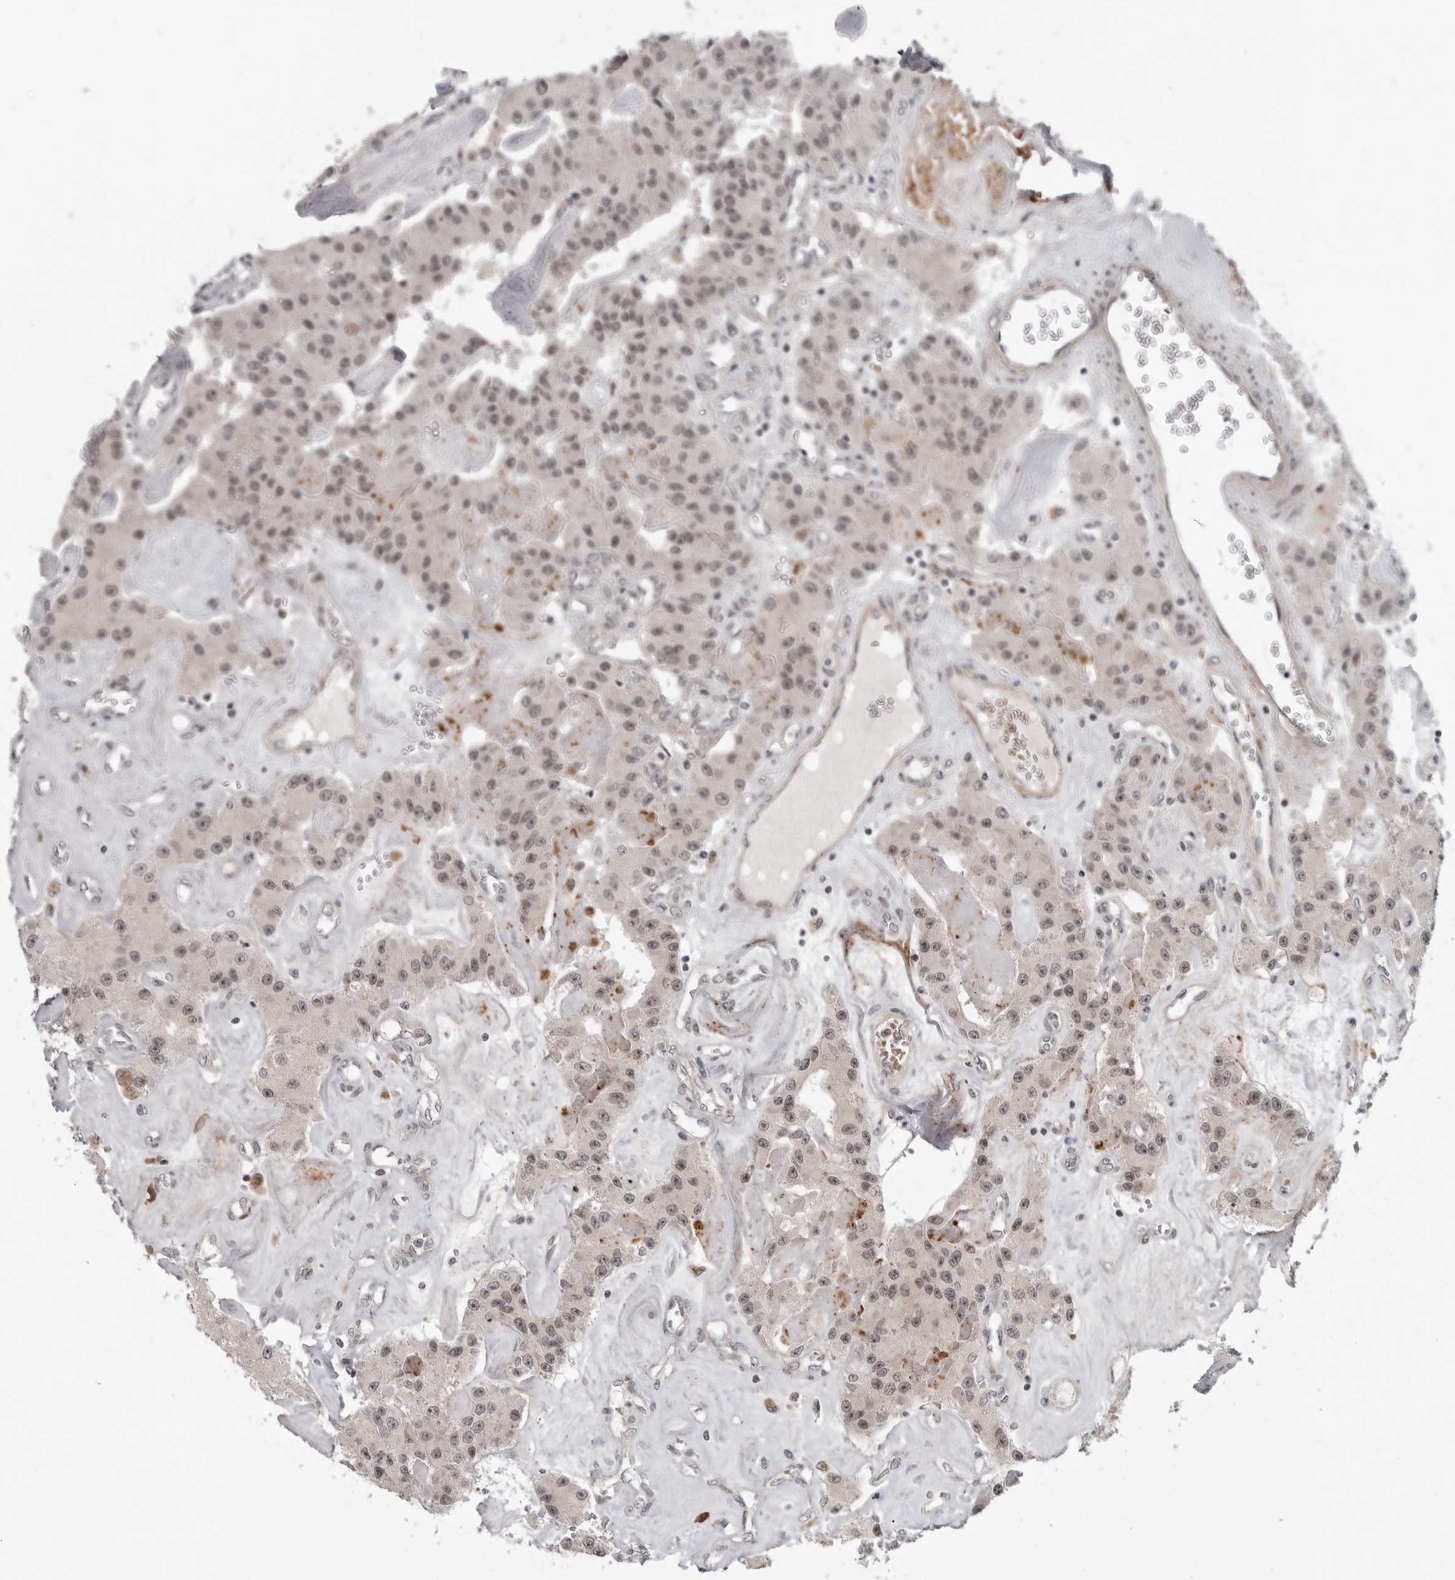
{"staining": {"intensity": "weak", "quantity": ">75%", "location": "nuclear"}, "tissue": "carcinoid", "cell_type": "Tumor cells", "image_type": "cancer", "snomed": [{"axis": "morphology", "description": "Carcinoid, malignant, NOS"}, {"axis": "topography", "description": "Pancreas"}], "caption": "An IHC histopathology image of tumor tissue is shown. Protein staining in brown shows weak nuclear positivity in carcinoid within tumor cells.", "gene": "ALPK2", "patient": {"sex": "male", "age": 41}}